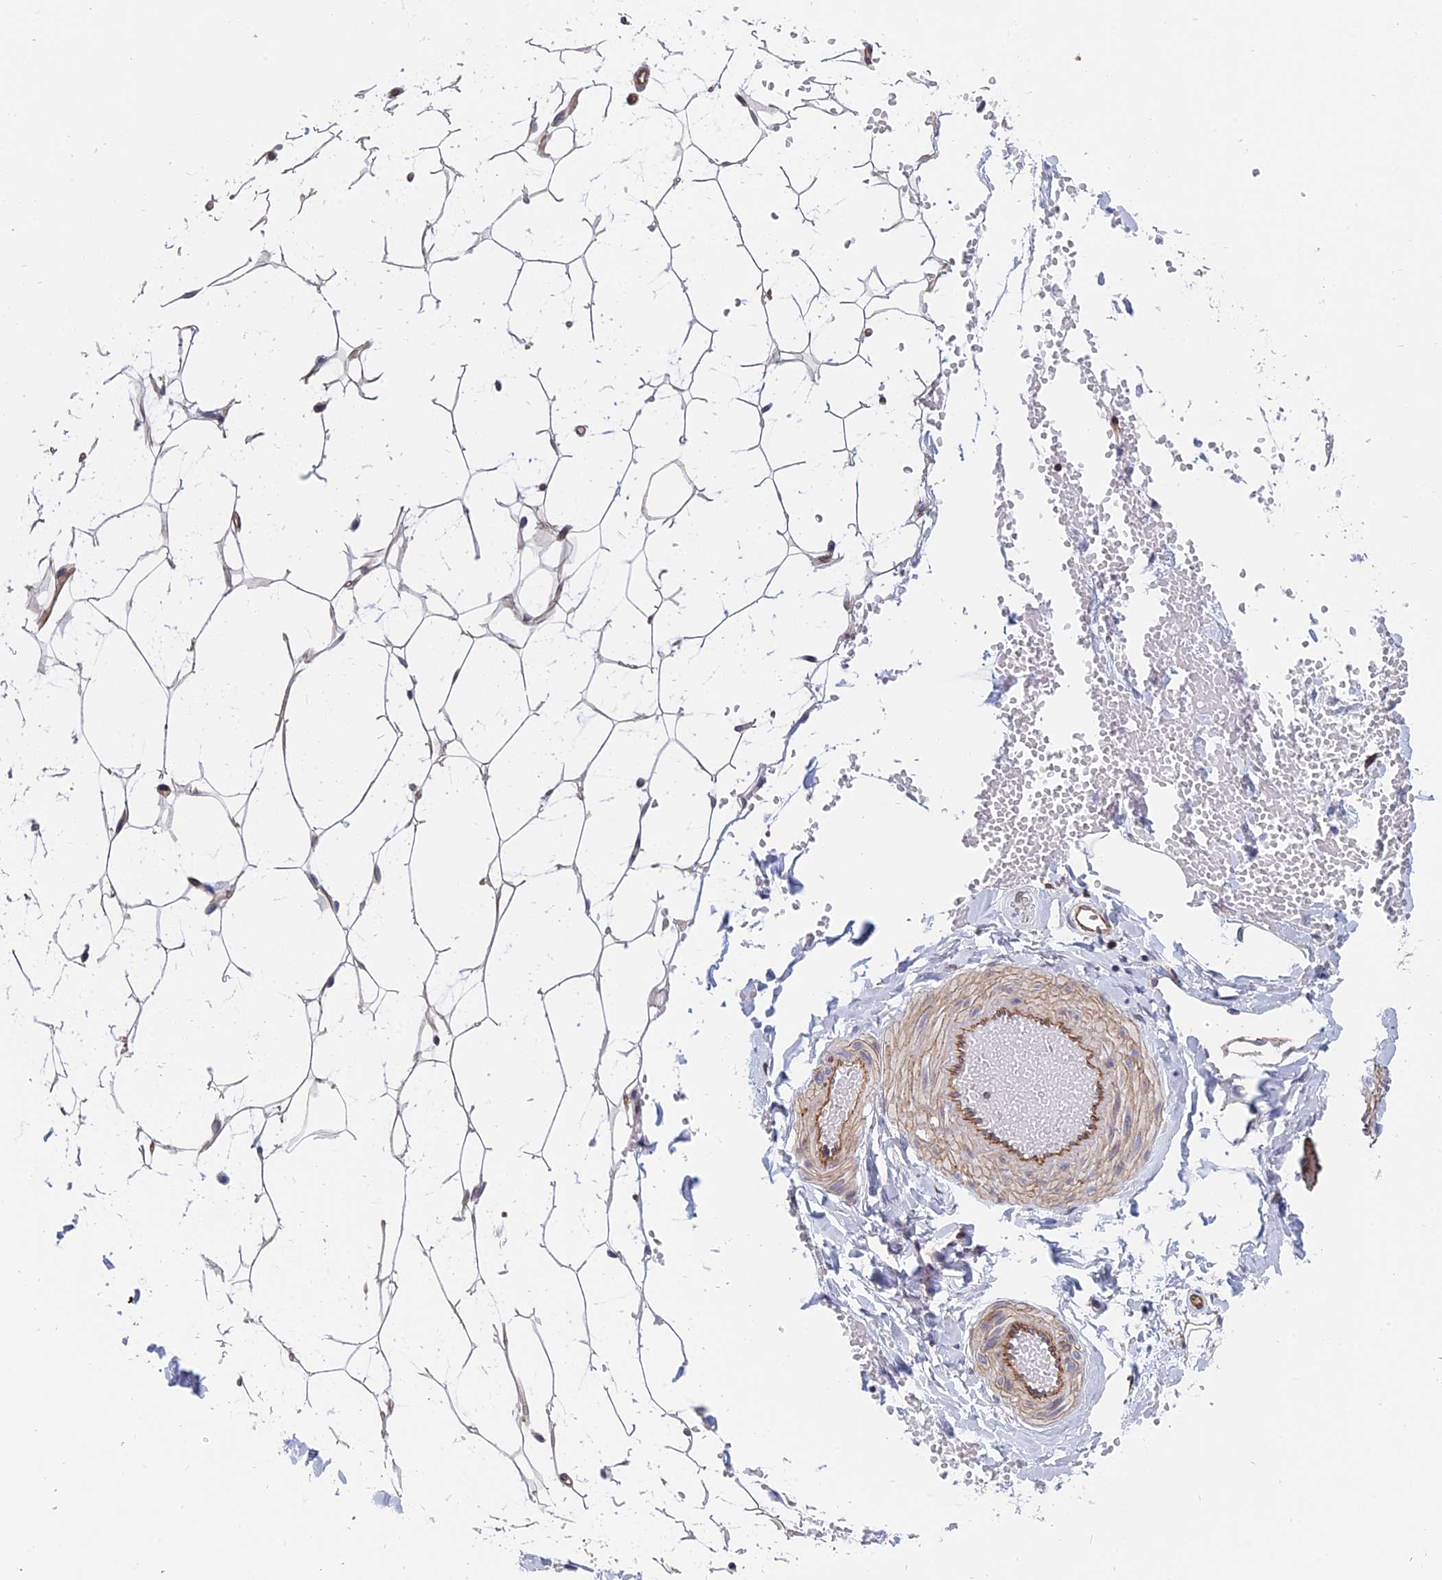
{"staining": {"intensity": "negative", "quantity": "none", "location": "none"}, "tissue": "adipose tissue", "cell_type": "Adipocytes", "image_type": "normal", "snomed": [{"axis": "morphology", "description": "Normal tissue, NOS"}, {"axis": "topography", "description": "Breast"}], "caption": "DAB immunohistochemical staining of unremarkable human adipose tissue displays no significant staining in adipocytes. The staining was performed using DAB (3,3'-diaminobenzidine) to visualize the protein expression in brown, while the nuclei were stained in blue with hematoxylin (Magnification: 20x).", "gene": "NAA10", "patient": {"sex": "female", "age": 23}}